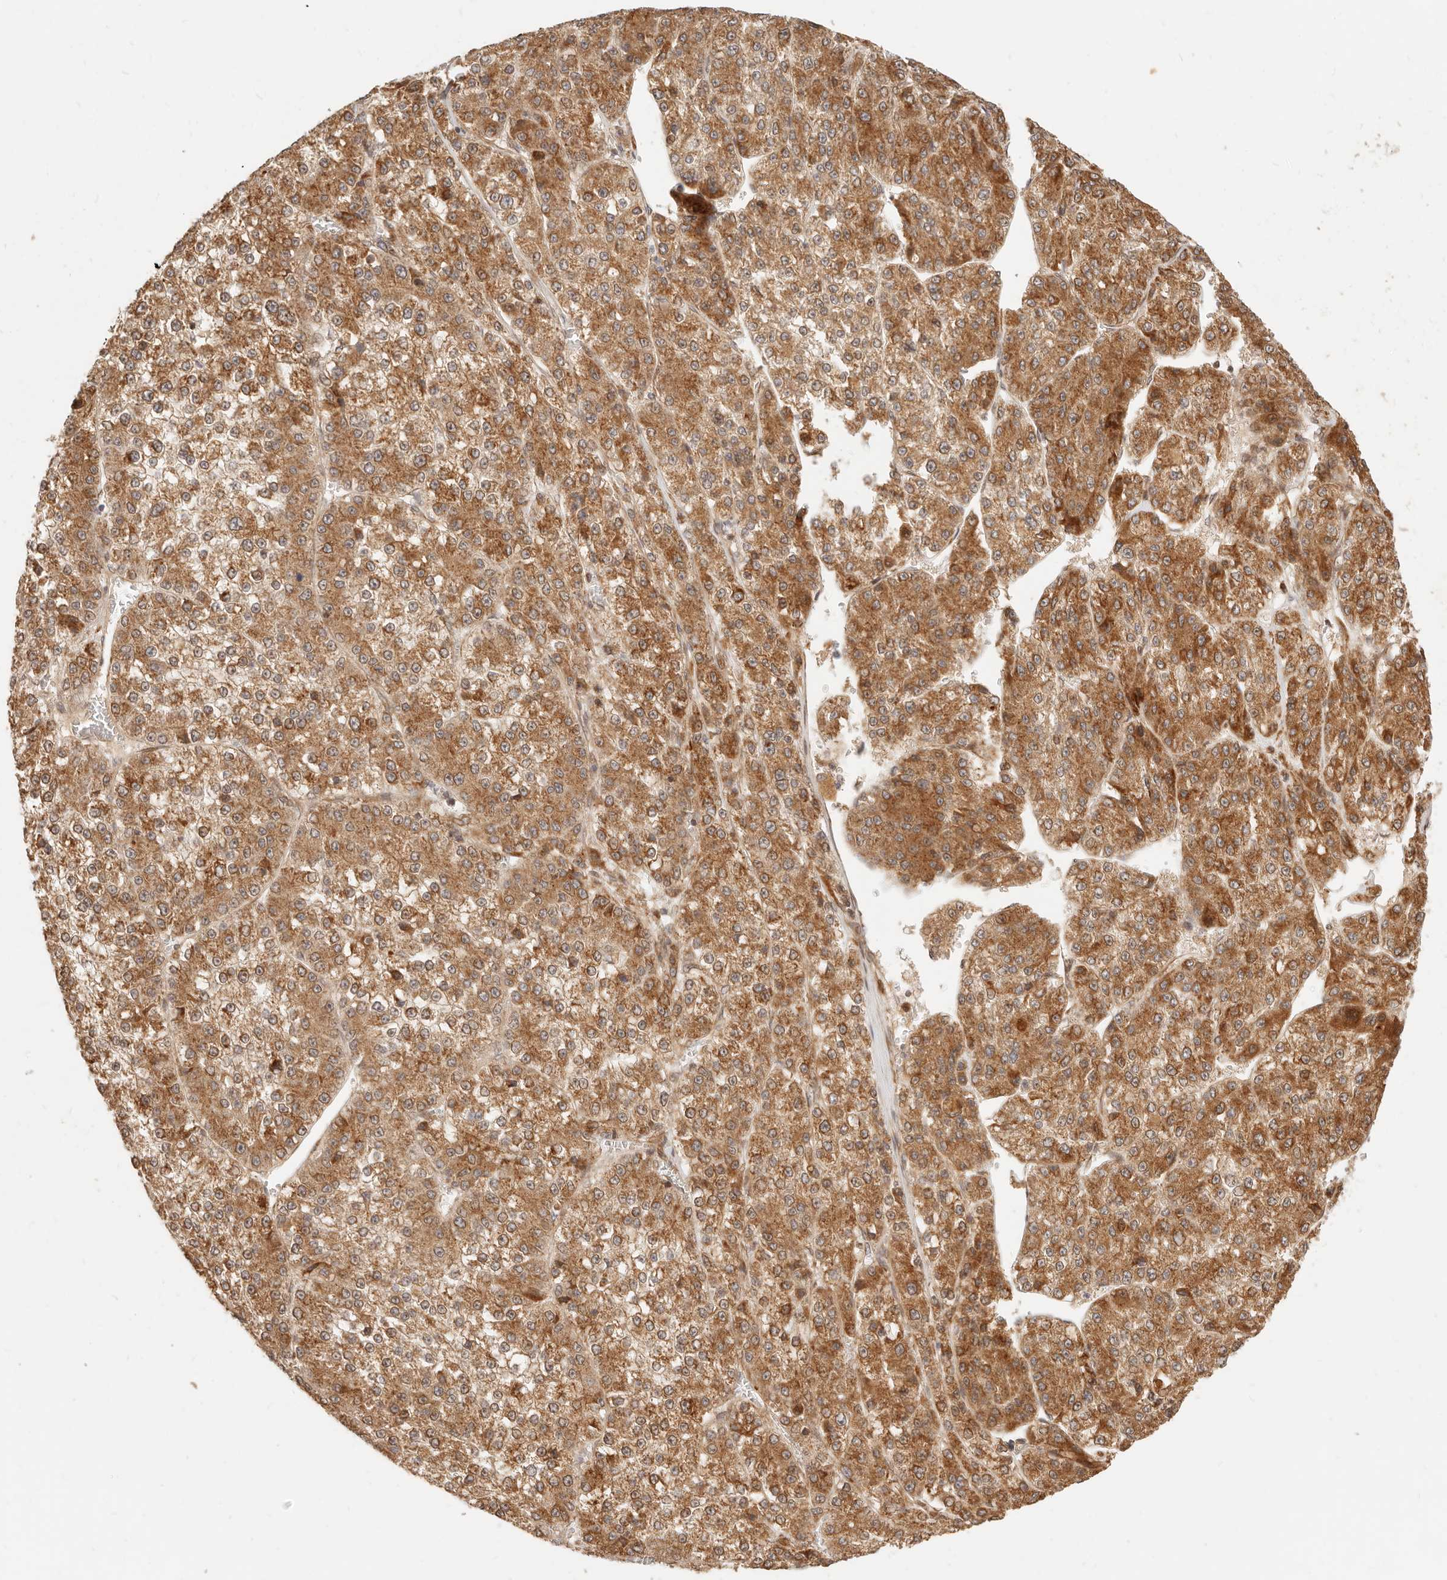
{"staining": {"intensity": "moderate", "quantity": ">75%", "location": "cytoplasmic/membranous"}, "tissue": "liver cancer", "cell_type": "Tumor cells", "image_type": "cancer", "snomed": [{"axis": "morphology", "description": "Carcinoma, Hepatocellular, NOS"}, {"axis": "topography", "description": "Liver"}], "caption": "Immunohistochemical staining of hepatocellular carcinoma (liver) displays moderate cytoplasmic/membranous protein positivity in approximately >75% of tumor cells. The staining was performed using DAB (3,3'-diaminobenzidine) to visualize the protein expression in brown, while the nuclei were stained in blue with hematoxylin (Magnification: 20x).", "gene": "TIMM17A", "patient": {"sex": "female", "age": 73}}